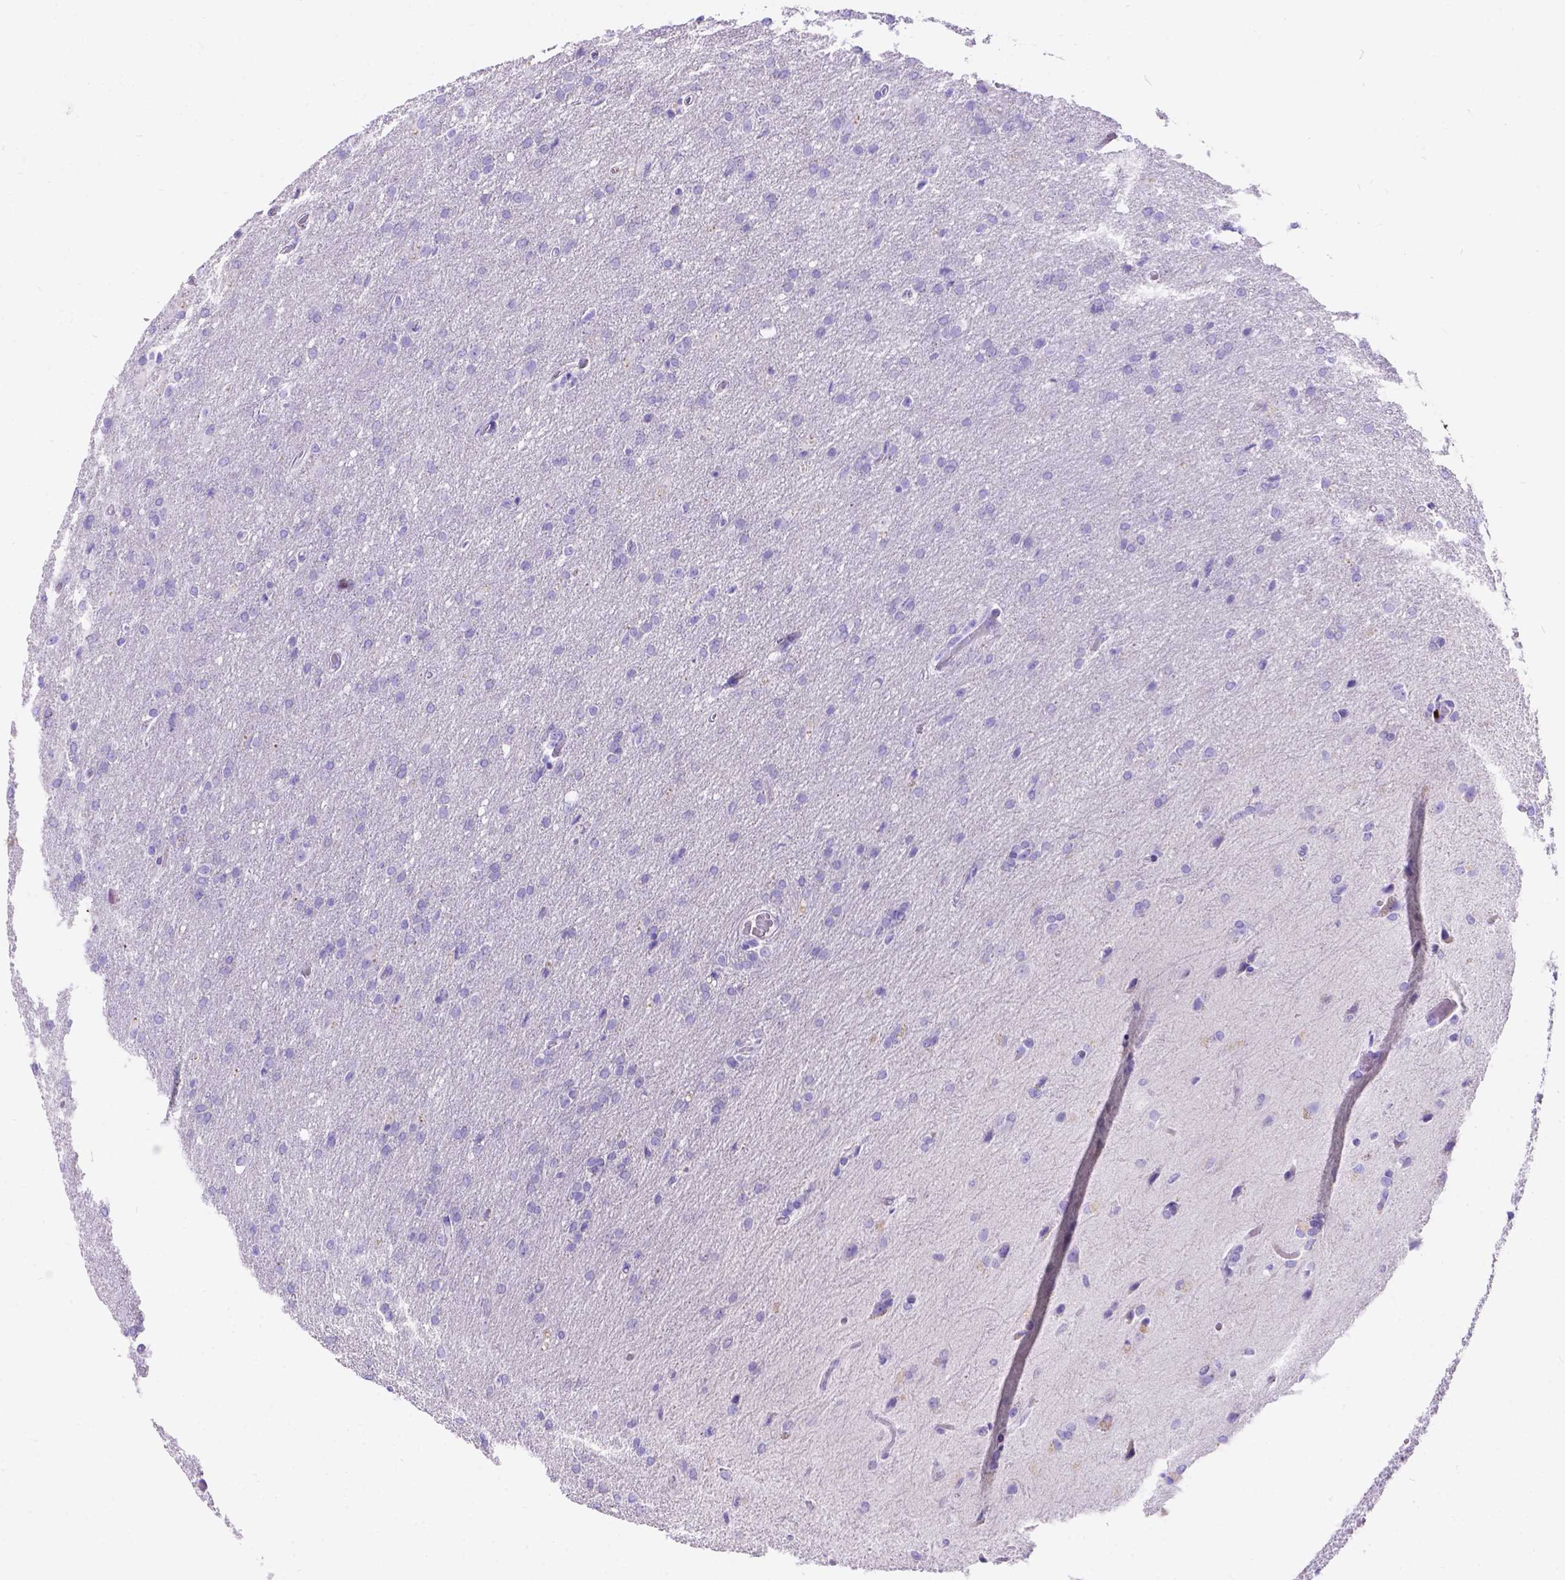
{"staining": {"intensity": "negative", "quantity": "none", "location": "none"}, "tissue": "glioma", "cell_type": "Tumor cells", "image_type": "cancer", "snomed": [{"axis": "morphology", "description": "Glioma, malignant, High grade"}, {"axis": "topography", "description": "Brain"}], "caption": "IHC histopathology image of human glioma stained for a protein (brown), which displays no staining in tumor cells.", "gene": "KLHL10", "patient": {"sex": "male", "age": 68}}